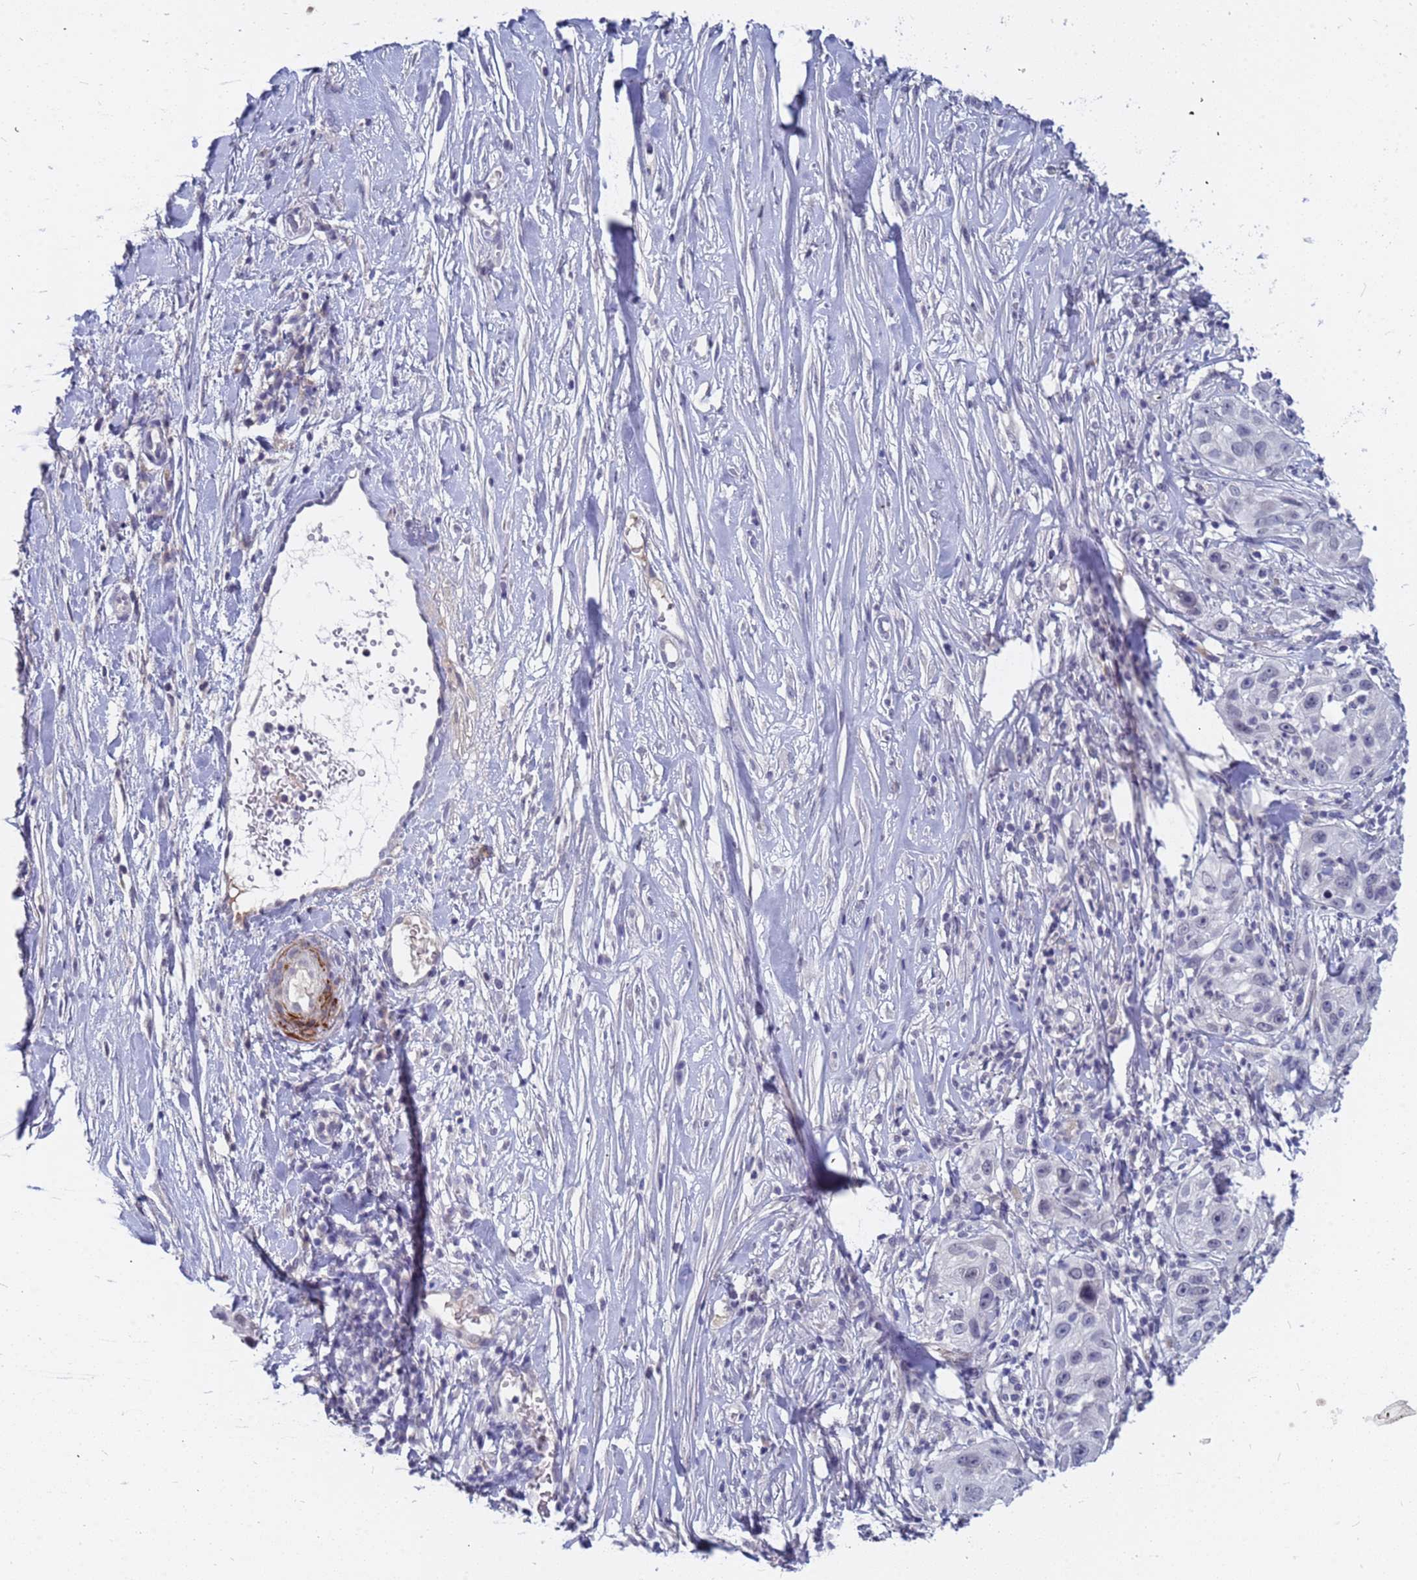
{"staining": {"intensity": "negative", "quantity": "none", "location": "none"}, "tissue": "skin cancer", "cell_type": "Tumor cells", "image_type": "cancer", "snomed": [{"axis": "morphology", "description": "Squamous cell carcinoma, NOS"}, {"axis": "topography", "description": "Skin"}], "caption": "Immunohistochemistry (IHC) micrograph of squamous cell carcinoma (skin) stained for a protein (brown), which exhibits no expression in tumor cells.", "gene": "CXorf65", "patient": {"sex": "female", "age": 44}}